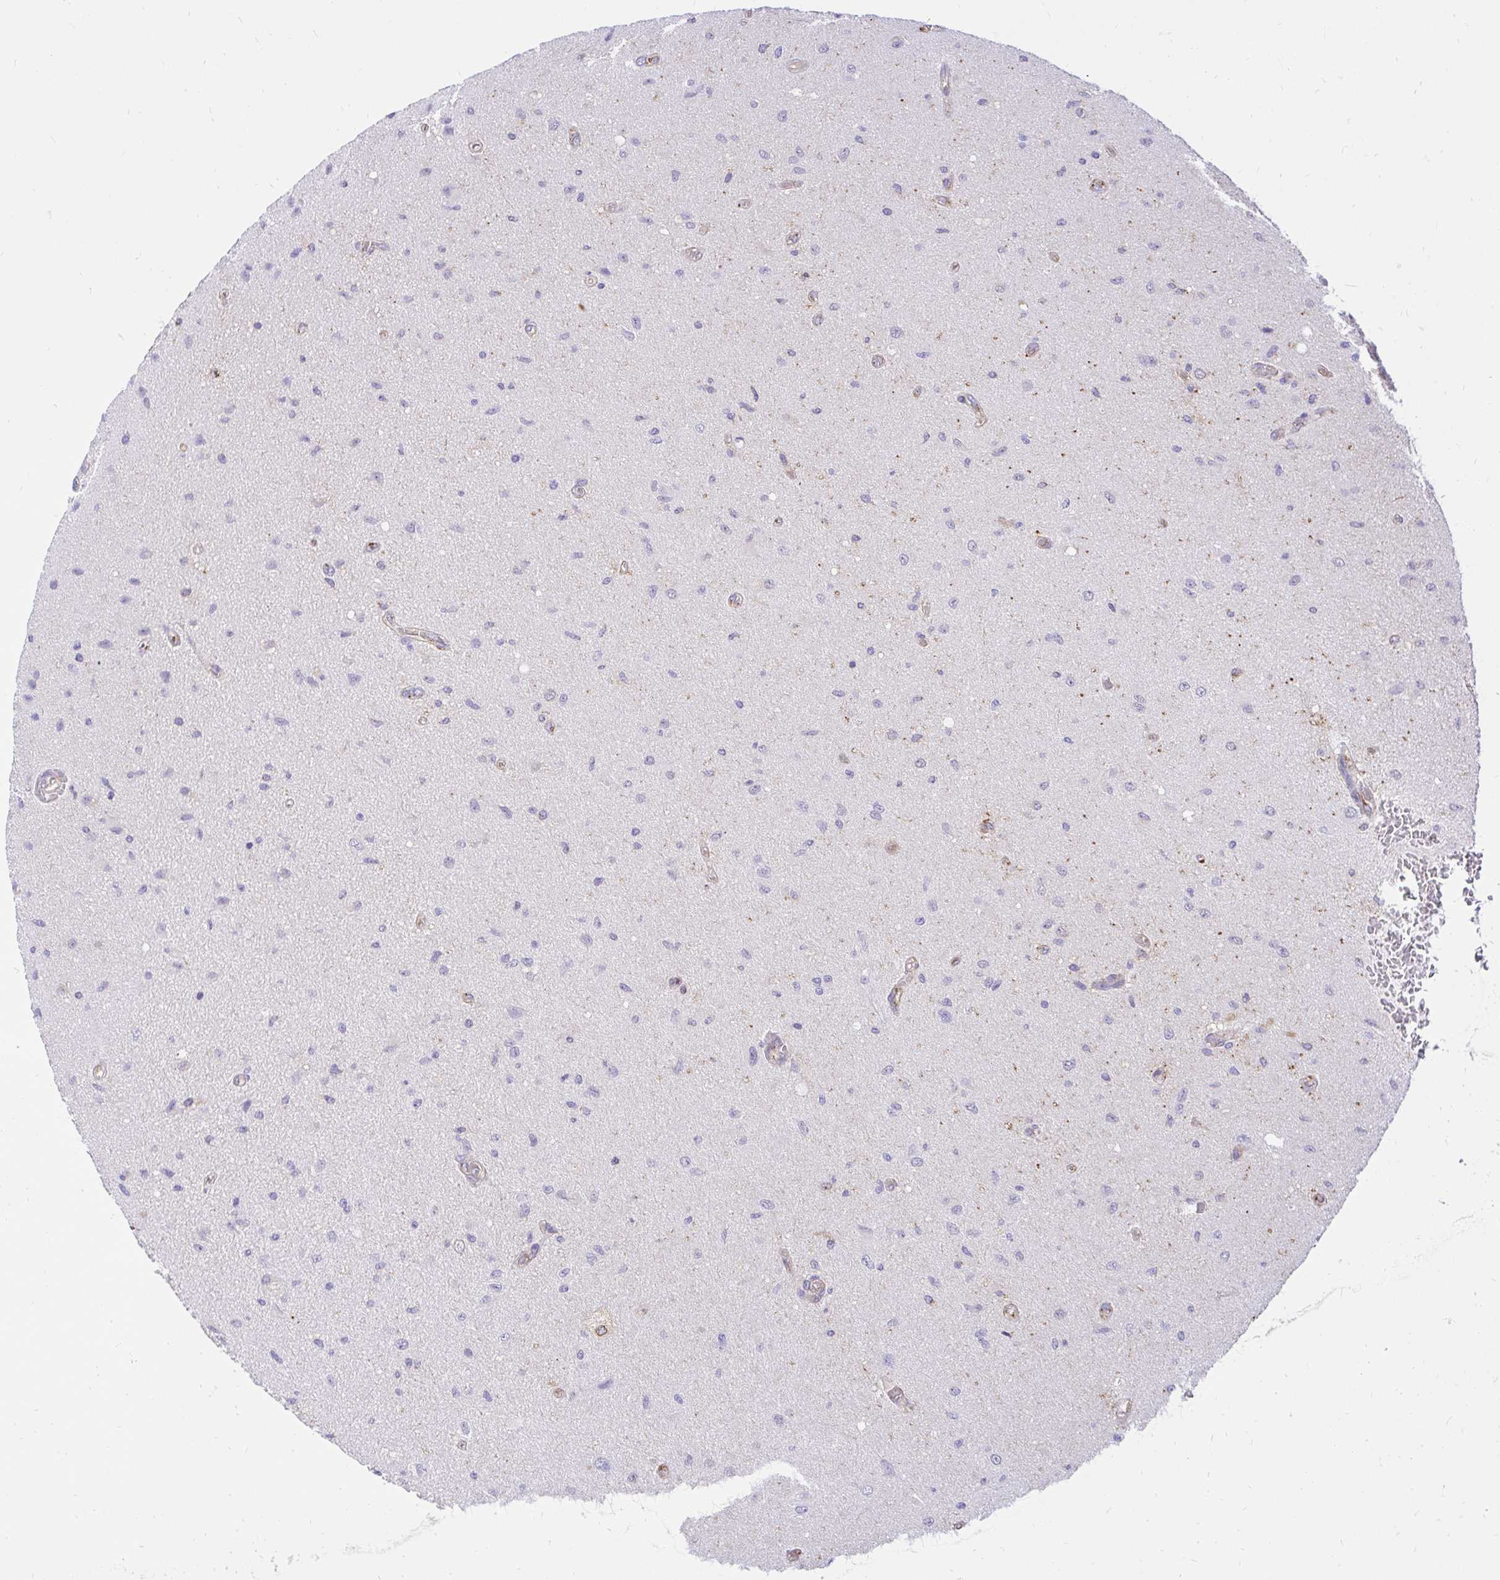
{"staining": {"intensity": "negative", "quantity": "none", "location": "none"}, "tissue": "glioma", "cell_type": "Tumor cells", "image_type": "cancer", "snomed": [{"axis": "morphology", "description": "Glioma, malignant, High grade"}, {"axis": "topography", "description": "Brain"}], "caption": "Immunohistochemical staining of glioma reveals no significant staining in tumor cells.", "gene": "ABCB10", "patient": {"sex": "male", "age": 67}}